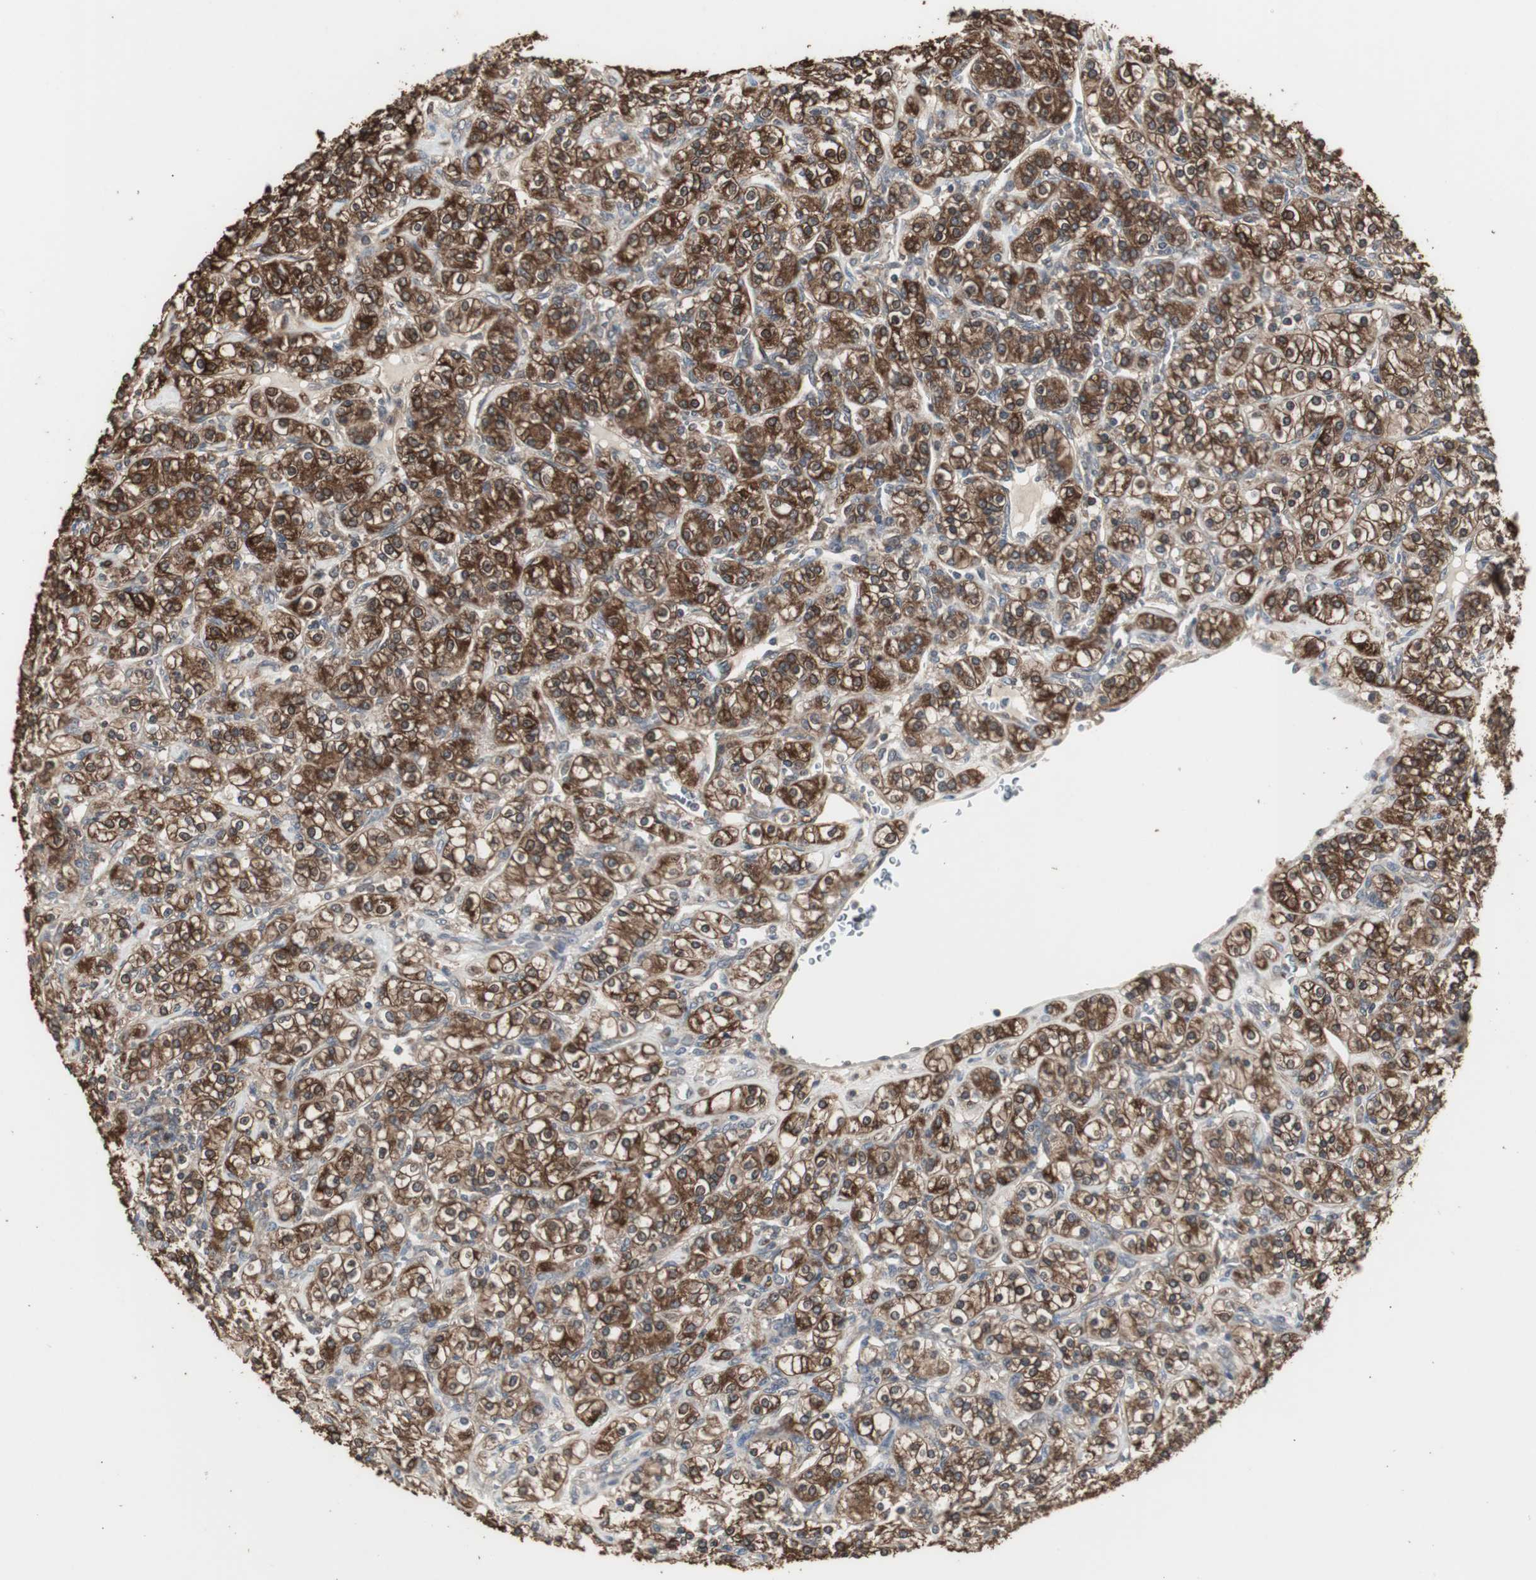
{"staining": {"intensity": "strong", "quantity": ">75%", "location": "cytoplasmic/membranous"}, "tissue": "renal cancer", "cell_type": "Tumor cells", "image_type": "cancer", "snomed": [{"axis": "morphology", "description": "Adenocarcinoma, NOS"}, {"axis": "topography", "description": "Kidney"}], "caption": "Renal cancer tissue reveals strong cytoplasmic/membranous staining in about >75% of tumor cells, visualized by immunohistochemistry.", "gene": "HPRT1", "patient": {"sex": "male", "age": 77}}